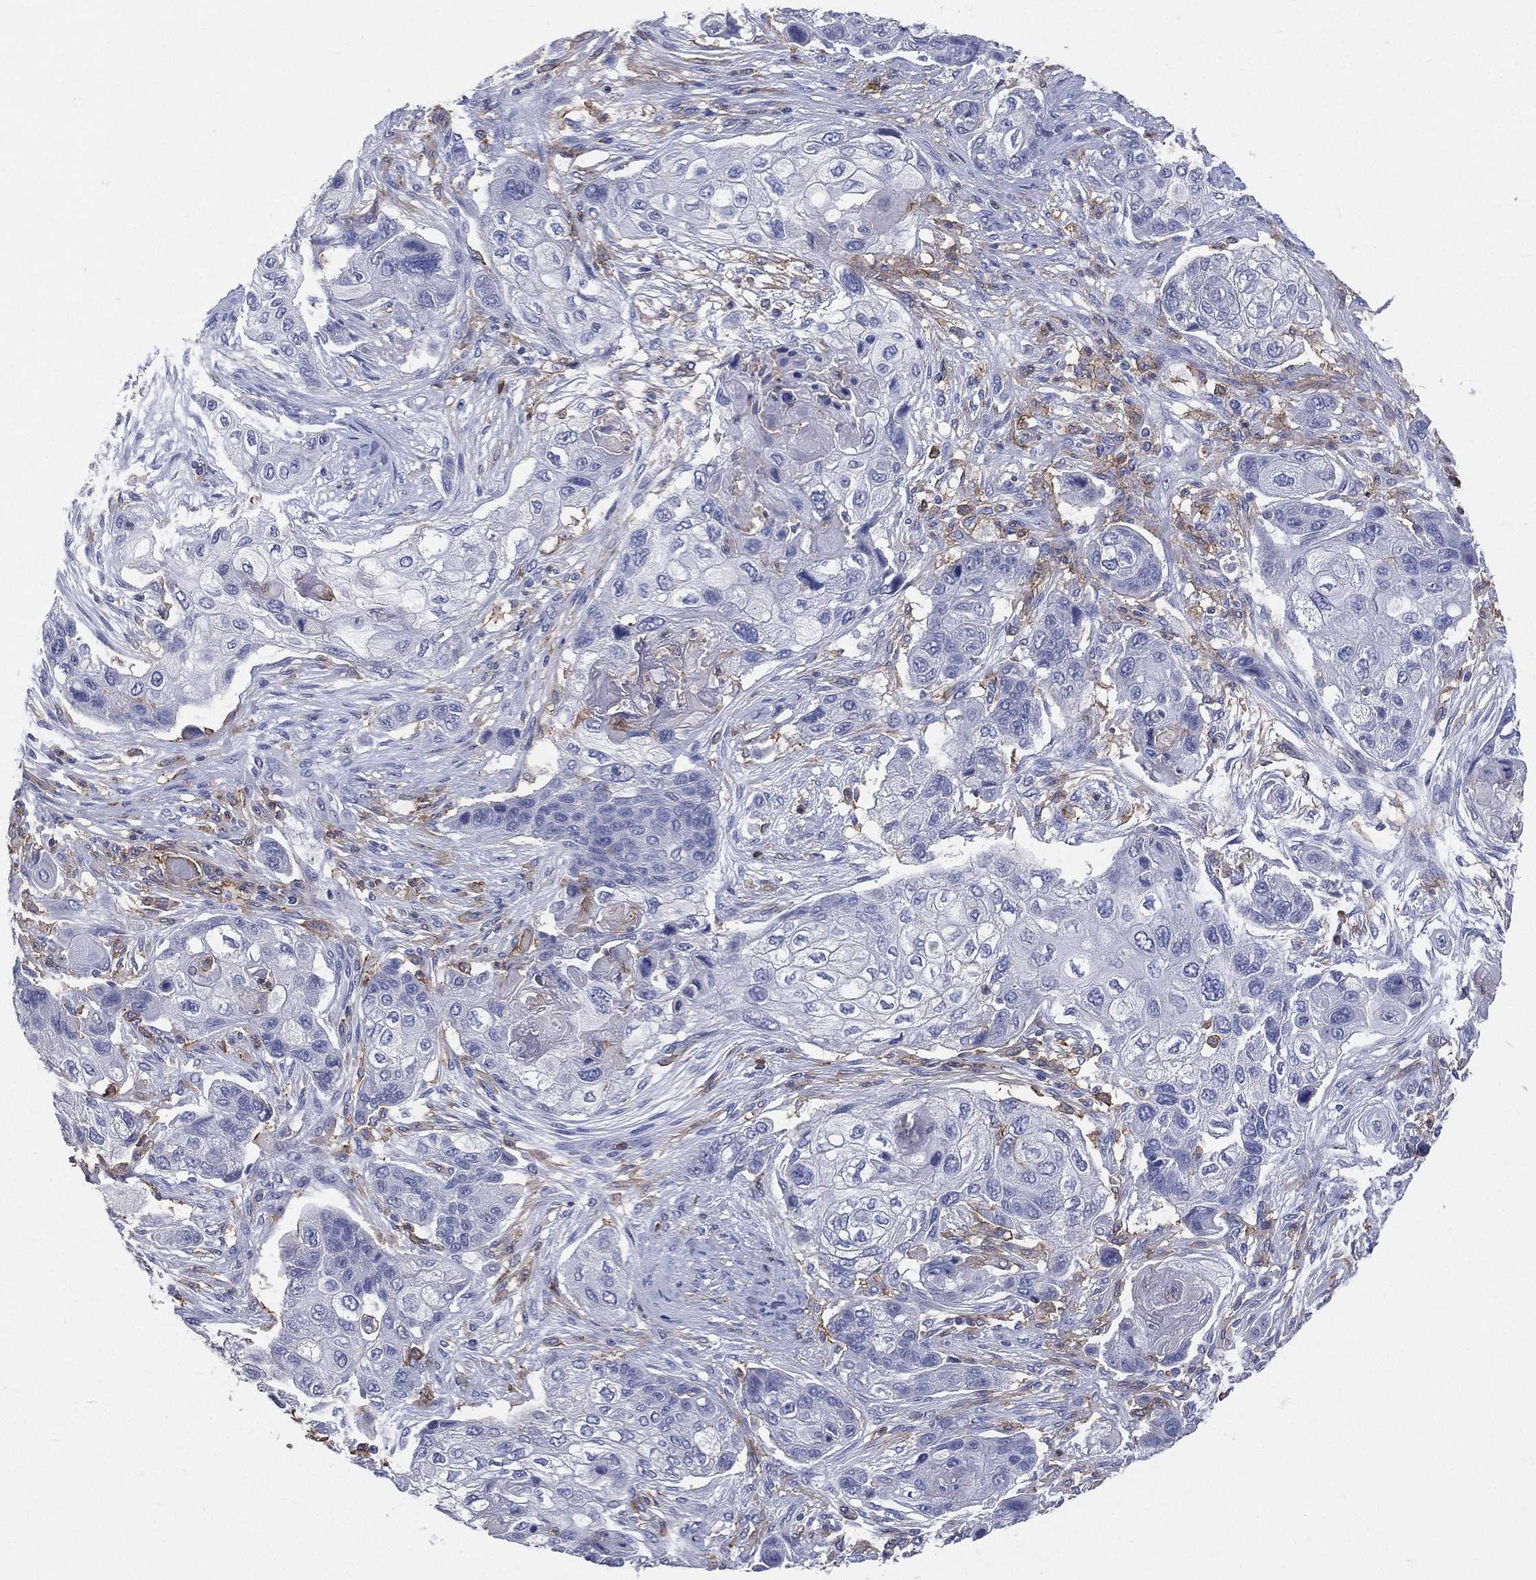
{"staining": {"intensity": "negative", "quantity": "none", "location": "none"}, "tissue": "lung cancer", "cell_type": "Tumor cells", "image_type": "cancer", "snomed": [{"axis": "morphology", "description": "Squamous cell carcinoma, NOS"}, {"axis": "topography", "description": "Lung"}], "caption": "Lung cancer was stained to show a protein in brown. There is no significant staining in tumor cells. Nuclei are stained in blue.", "gene": "CD33", "patient": {"sex": "male", "age": 69}}